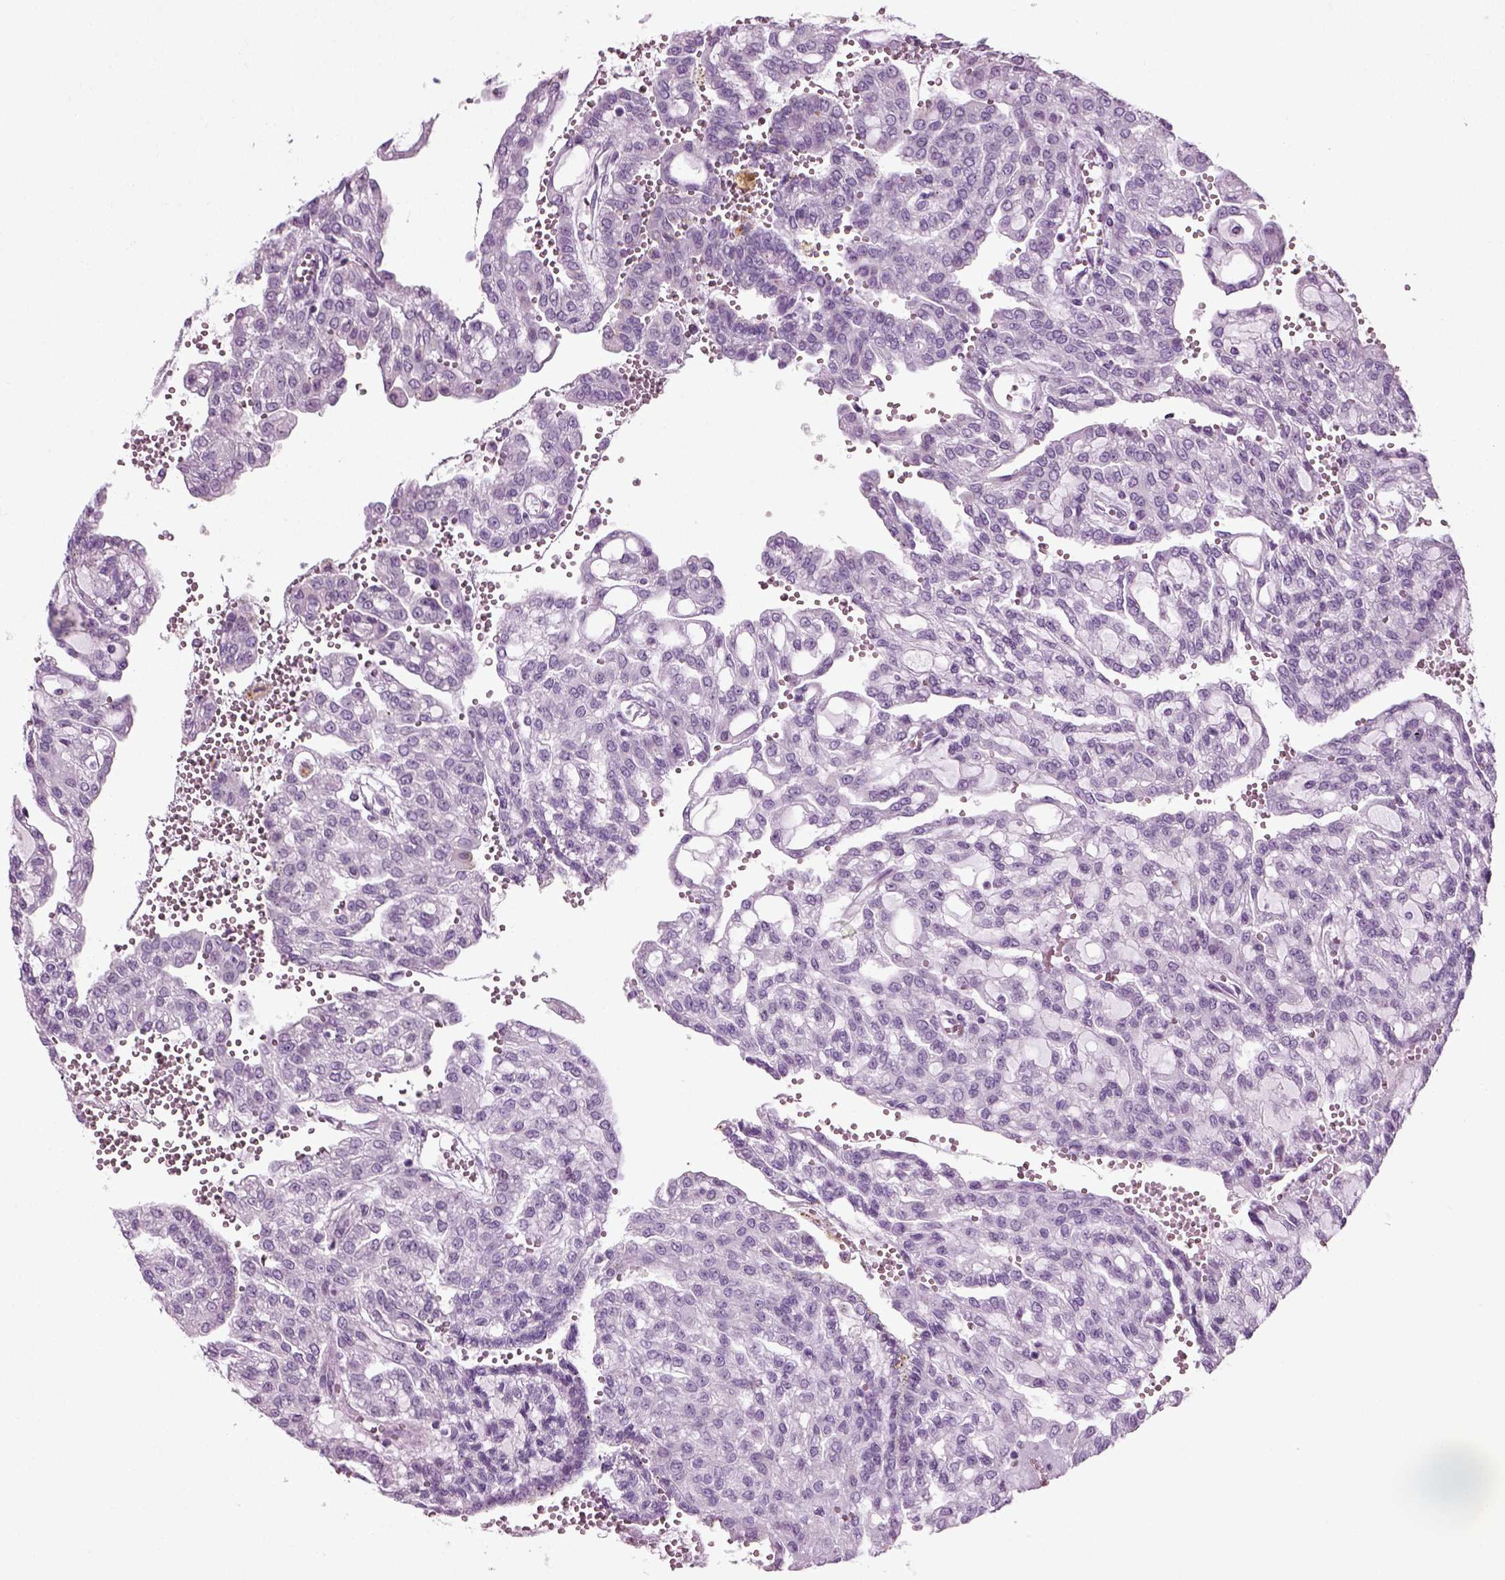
{"staining": {"intensity": "negative", "quantity": "none", "location": "none"}, "tissue": "renal cancer", "cell_type": "Tumor cells", "image_type": "cancer", "snomed": [{"axis": "morphology", "description": "Adenocarcinoma, NOS"}, {"axis": "topography", "description": "Kidney"}], "caption": "Adenocarcinoma (renal) stained for a protein using immunohistochemistry exhibits no expression tumor cells.", "gene": "PRLH", "patient": {"sex": "male", "age": 63}}